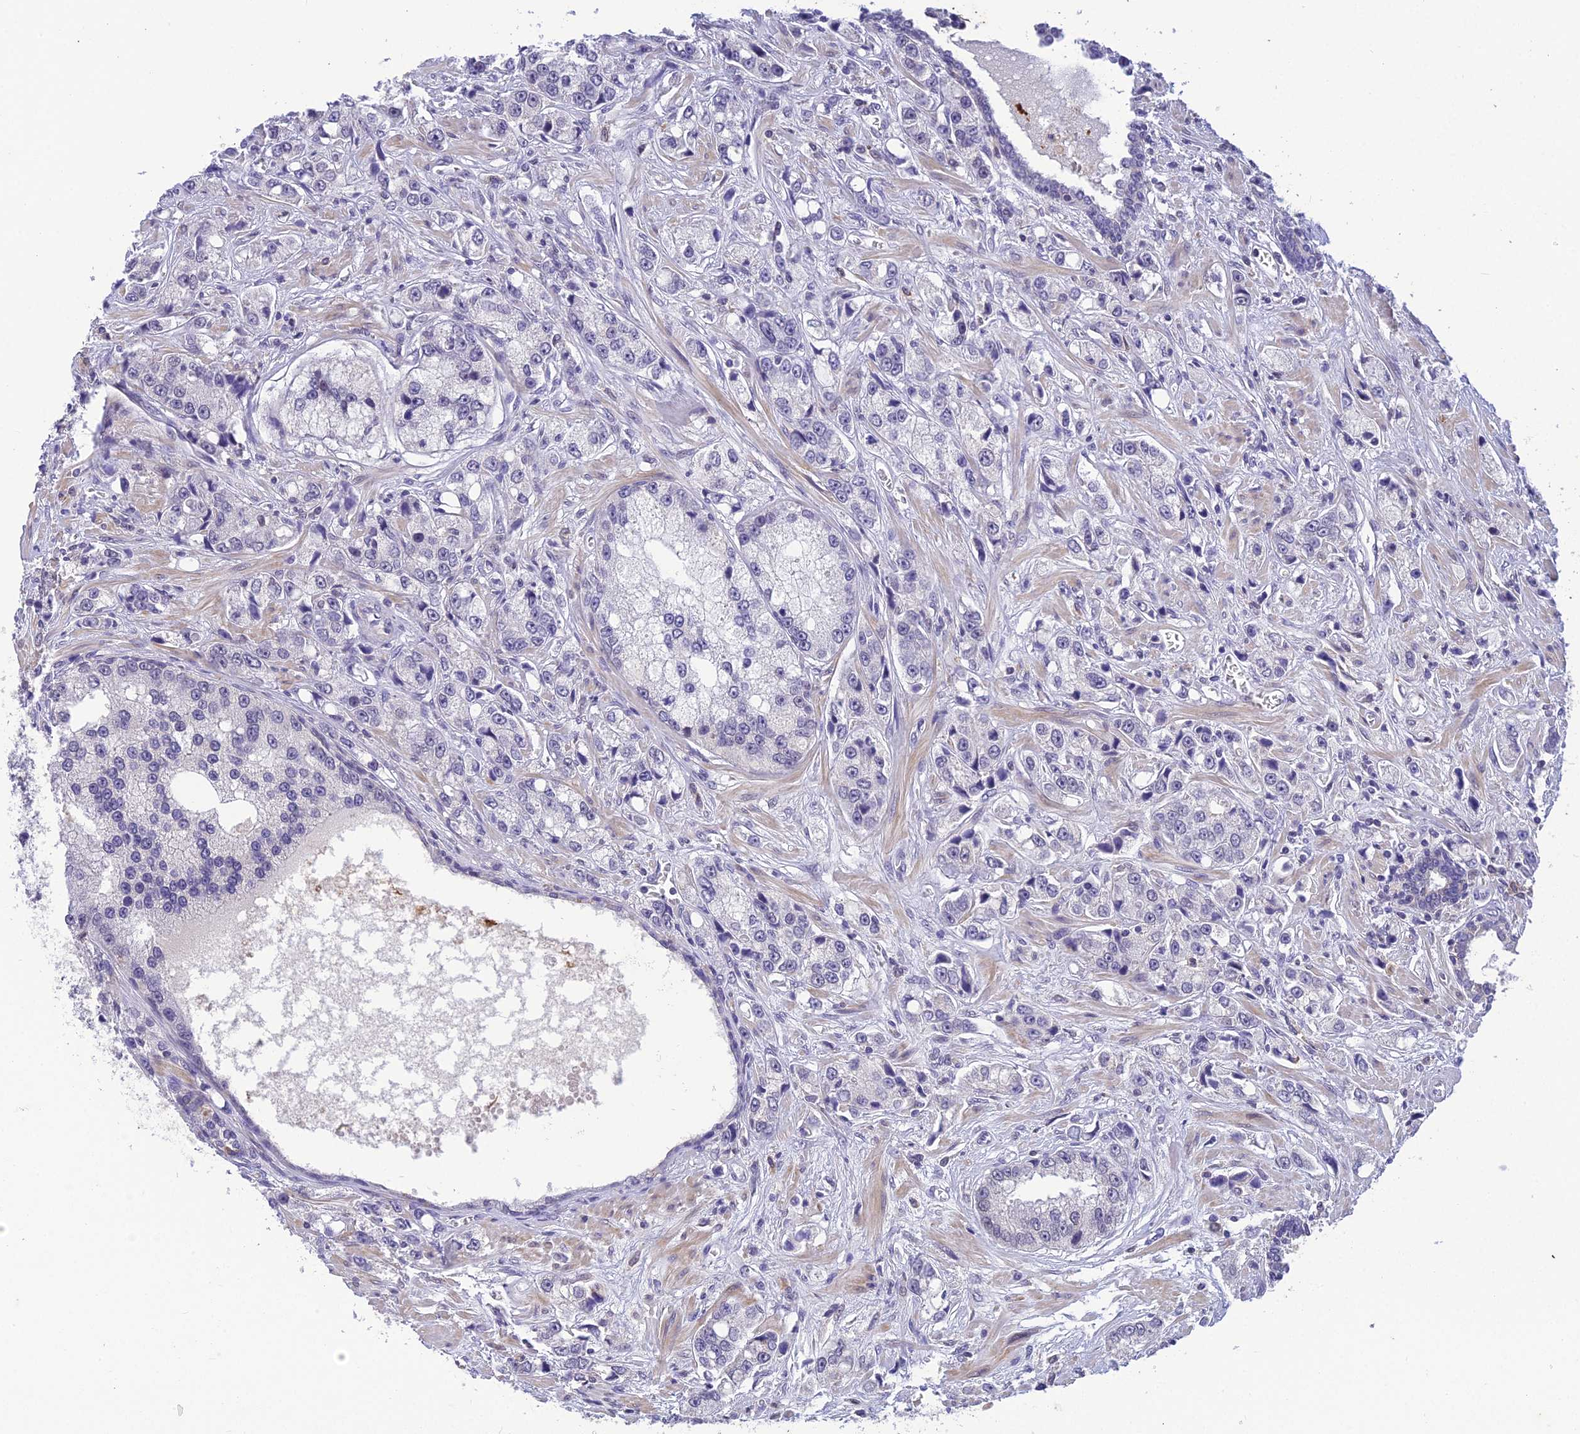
{"staining": {"intensity": "negative", "quantity": "none", "location": "none"}, "tissue": "prostate cancer", "cell_type": "Tumor cells", "image_type": "cancer", "snomed": [{"axis": "morphology", "description": "Adenocarcinoma, High grade"}, {"axis": "topography", "description": "Prostate"}], "caption": "Immunohistochemical staining of prostate adenocarcinoma (high-grade) reveals no significant expression in tumor cells. The staining was performed using DAB to visualize the protein expression in brown, while the nuclei were stained in blue with hematoxylin (Magnification: 20x).", "gene": "BMT2", "patient": {"sex": "male", "age": 74}}